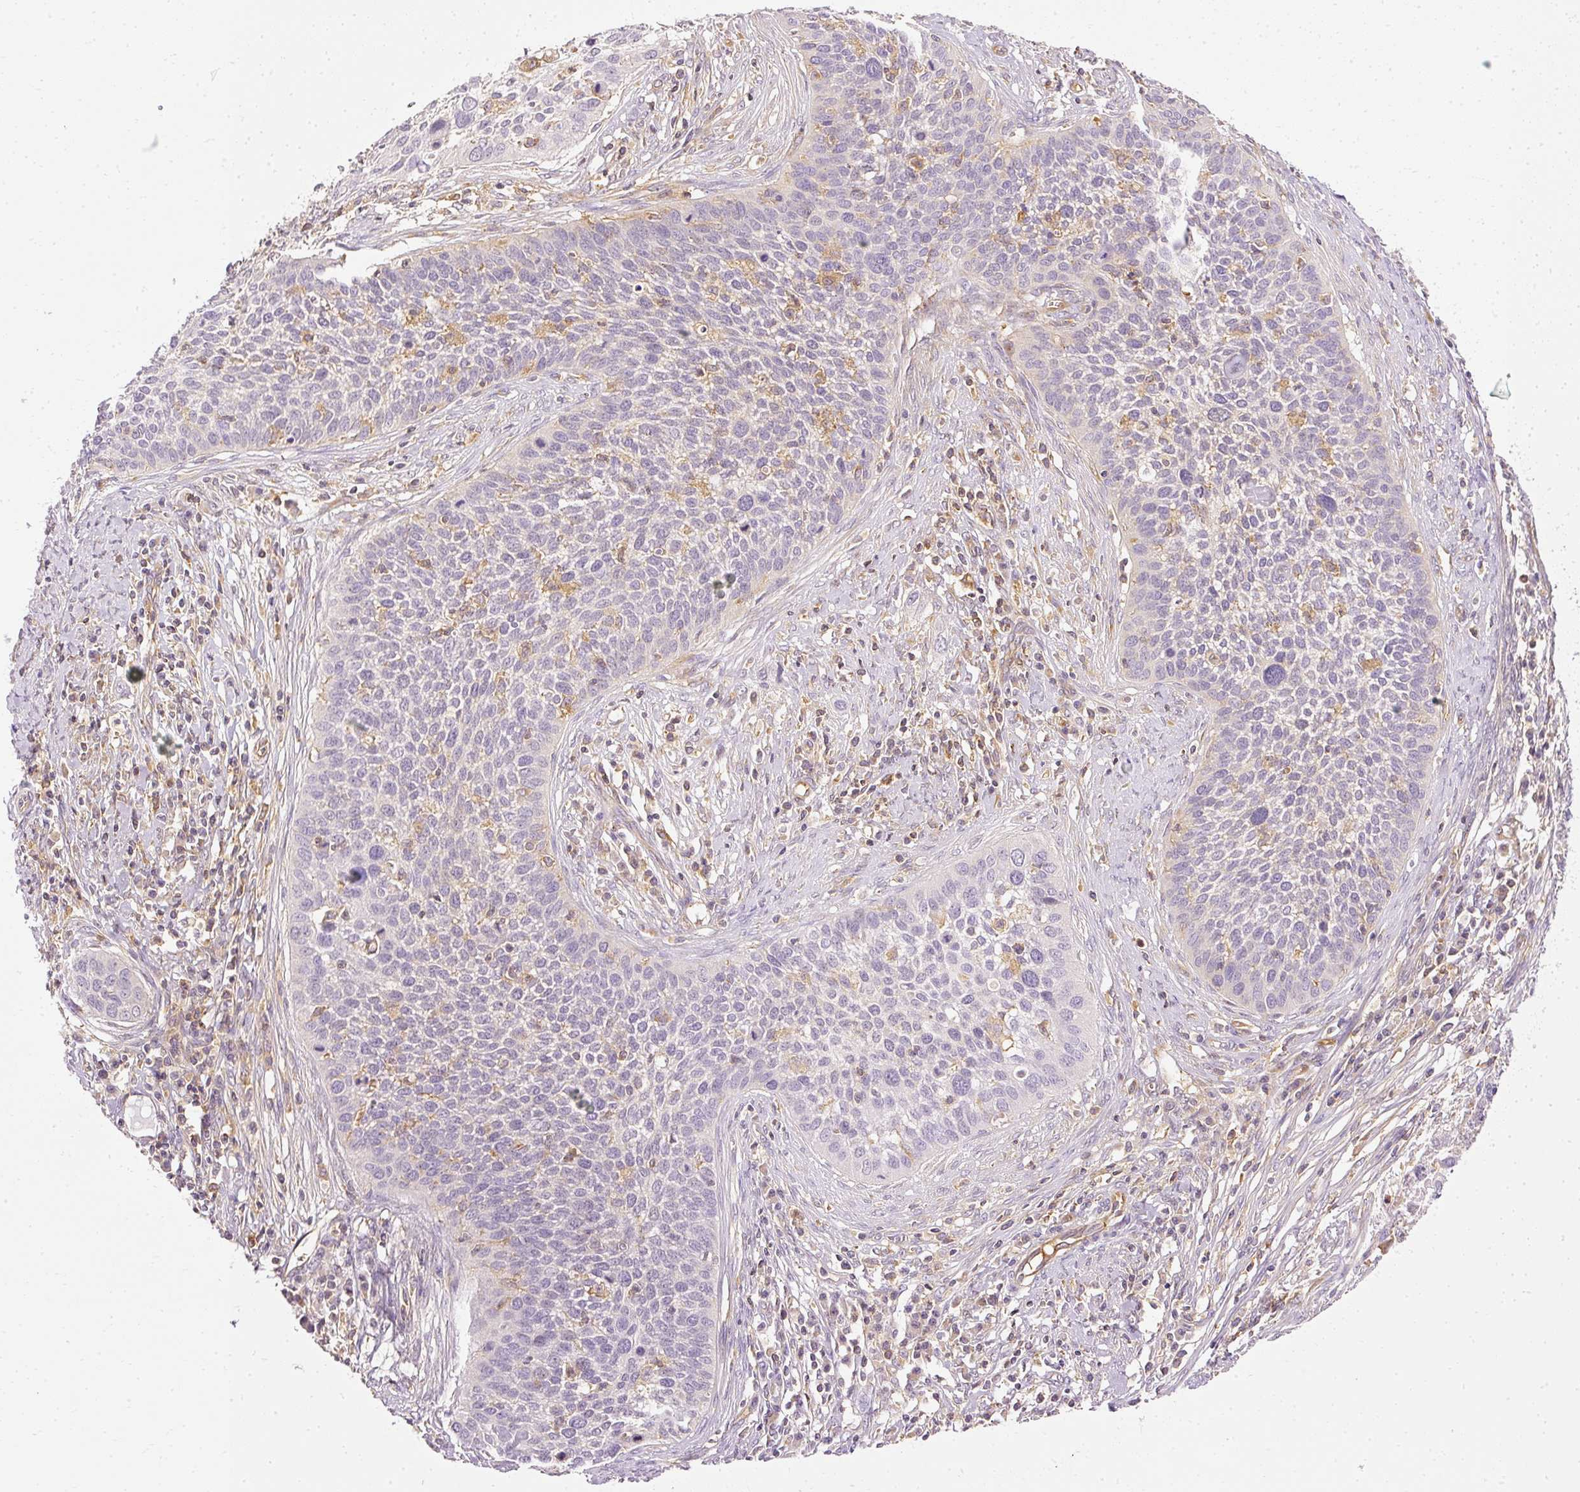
{"staining": {"intensity": "negative", "quantity": "none", "location": "none"}, "tissue": "cervical cancer", "cell_type": "Tumor cells", "image_type": "cancer", "snomed": [{"axis": "morphology", "description": "Squamous cell carcinoma, NOS"}, {"axis": "topography", "description": "Cervix"}], "caption": "This is an immunohistochemistry micrograph of human cervical cancer. There is no expression in tumor cells.", "gene": "ARMH3", "patient": {"sex": "female", "age": 34}}